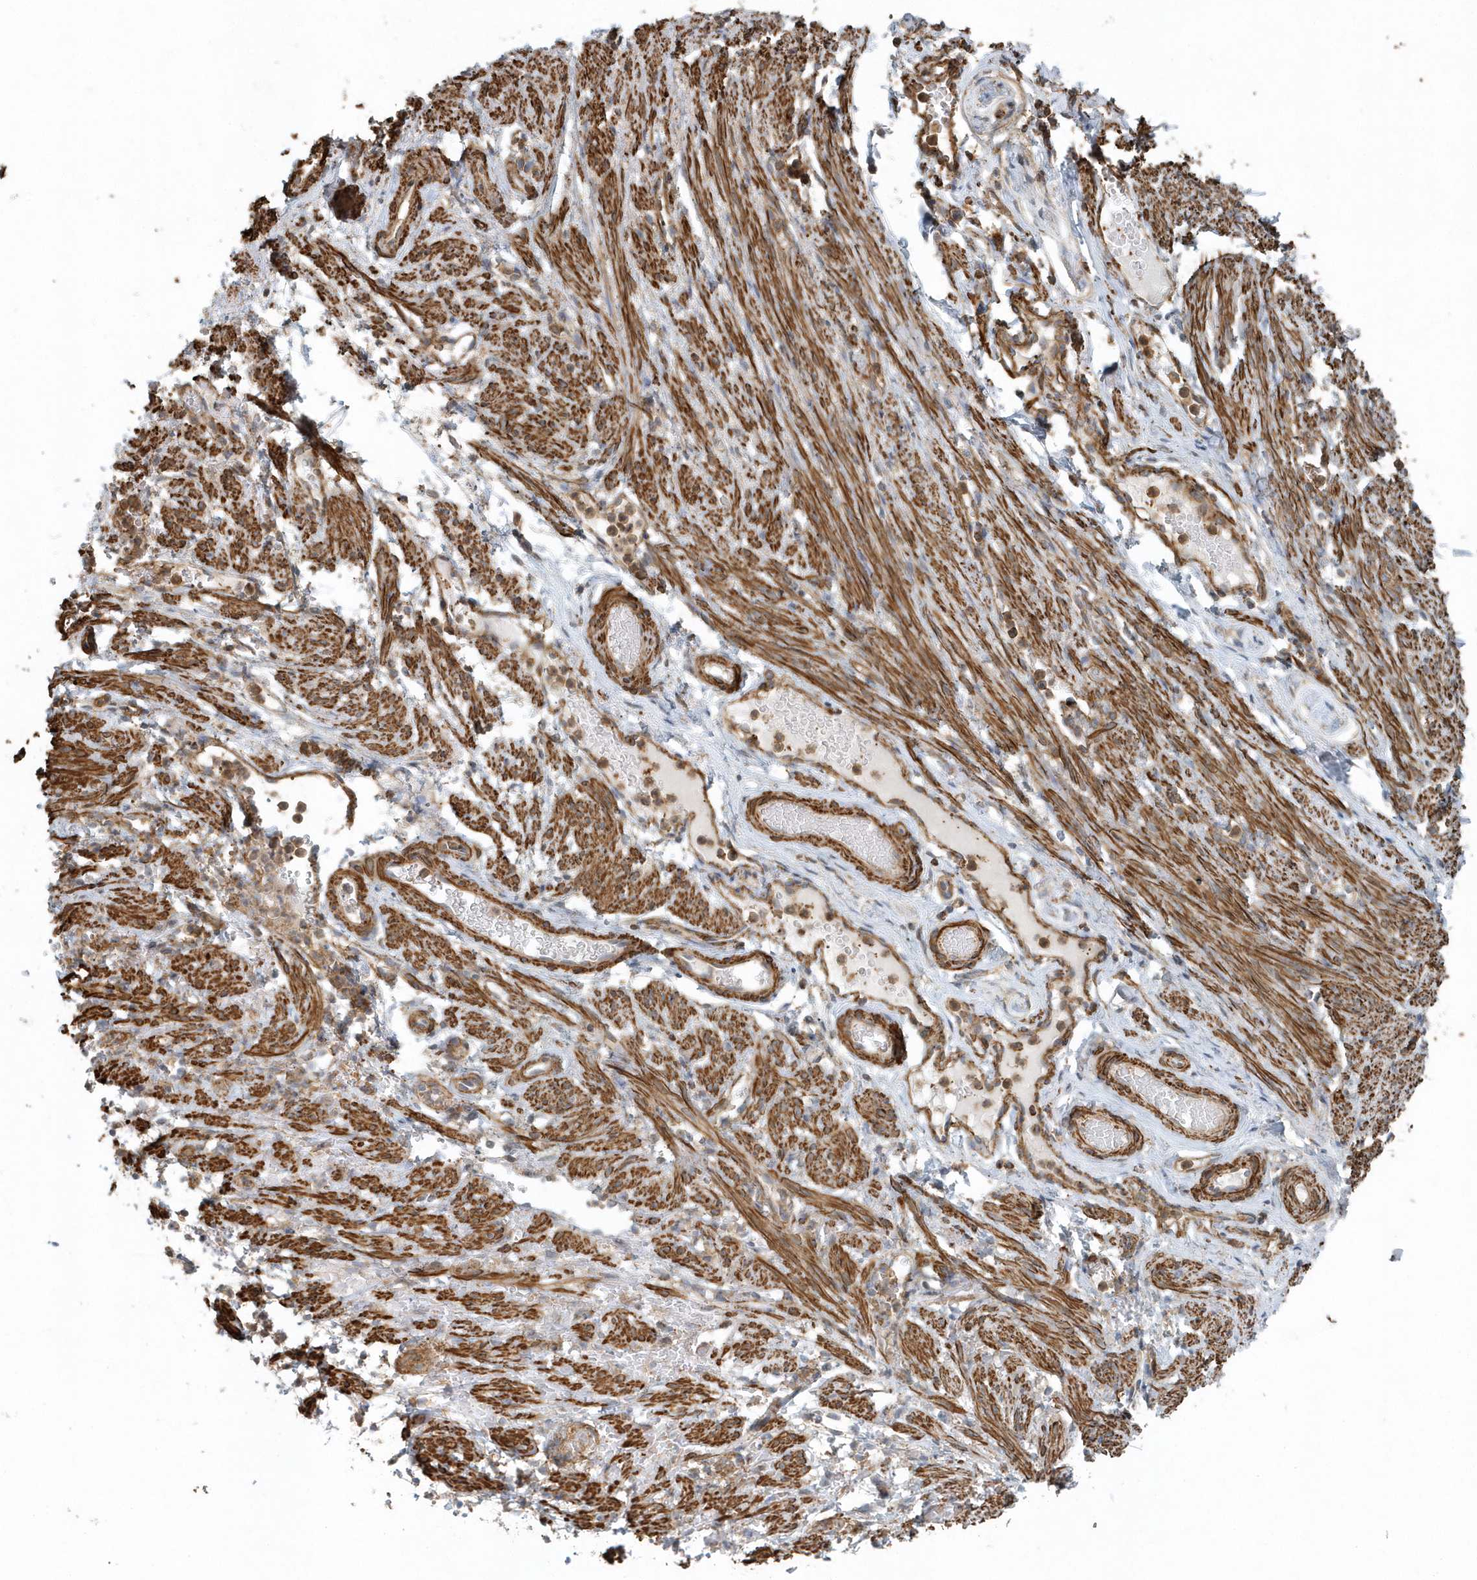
{"staining": {"intensity": "negative", "quantity": "none", "location": "none"}, "tissue": "adipose tissue", "cell_type": "Adipocytes", "image_type": "normal", "snomed": [{"axis": "morphology", "description": "Normal tissue, NOS"}, {"axis": "topography", "description": "Smooth muscle"}, {"axis": "topography", "description": "Peripheral nerve tissue"}], "caption": "High magnification brightfield microscopy of benign adipose tissue stained with DAB (brown) and counterstained with hematoxylin (blue): adipocytes show no significant positivity.", "gene": "MMUT", "patient": {"sex": "female", "age": 39}}